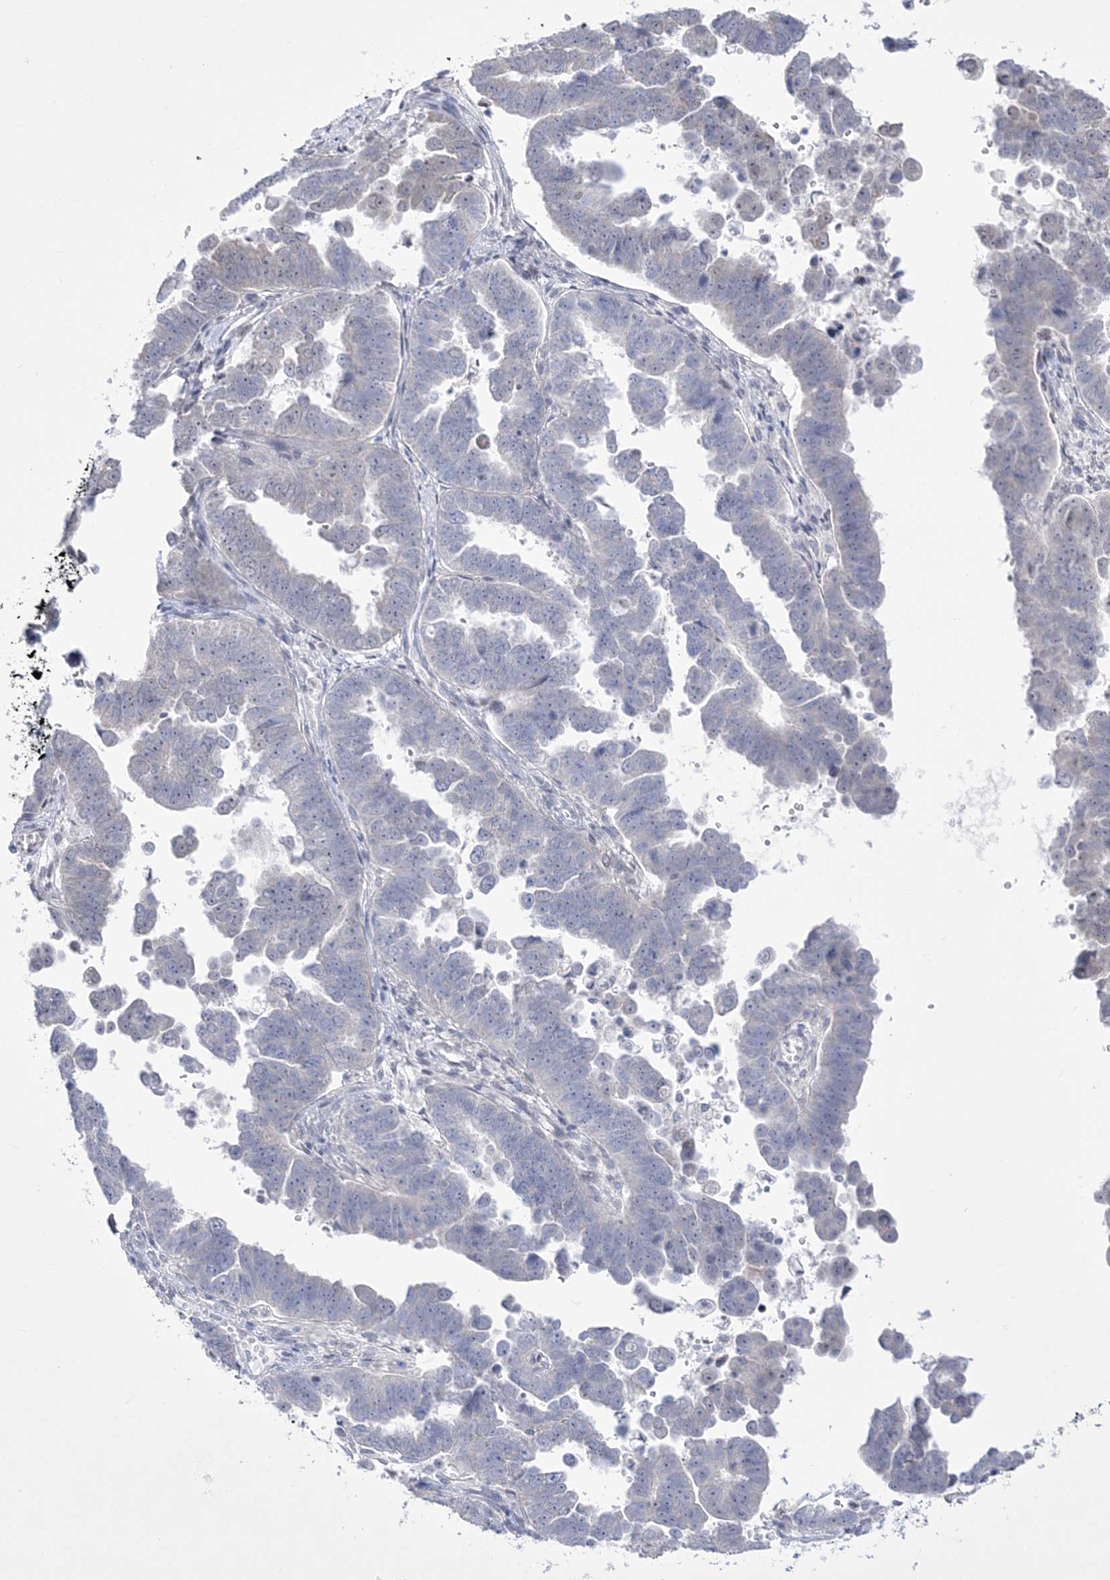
{"staining": {"intensity": "negative", "quantity": "none", "location": "none"}, "tissue": "endometrial cancer", "cell_type": "Tumor cells", "image_type": "cancer", "snomed": [{"axis": "morphology", "description": "Adenocarcinoma, NOS"}, {"axis": "topography", "description": "Endometrium"}], "caption": "IHC of endometrial cancer (adenocarcinoma) reveals no expression in tumor cells. (DAB (3,3'-diaminobenzidine) immunohistochemistry with hematoxylin counter stain).", "gene": "WDR27", "patient": {"sex": "female", "age": 75}}